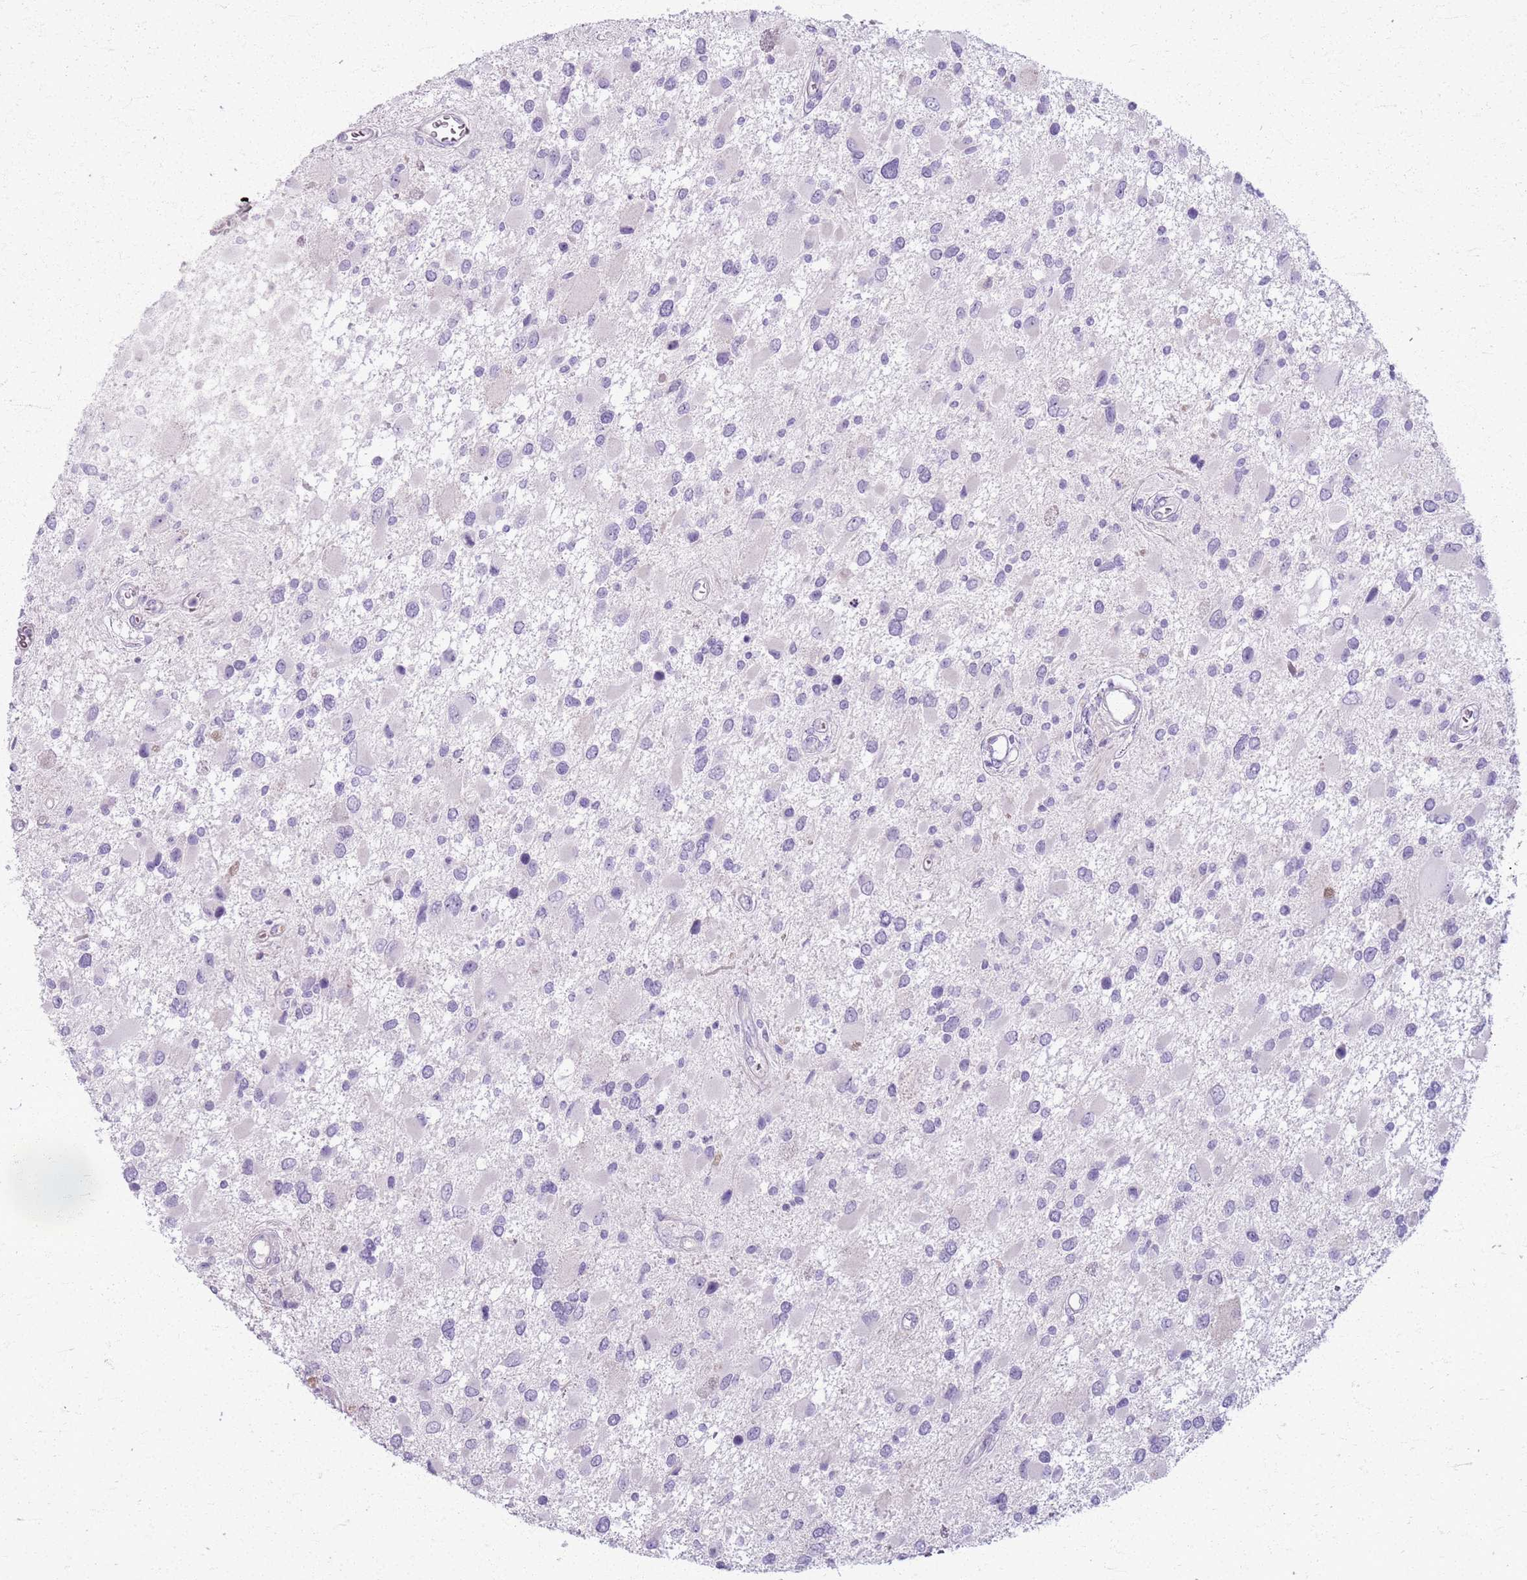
{"staining": {"intensity": "negative", "quantity": "none", "location": "none"}, "tissue": "glioma", "cell_type": "Tumor cells", "image_type": "cancer", "snomed": [{"axis": "morphology", "description": "Glioma, malignant, High grade"}, {"axis": "topography", "description": "Brain"}], "caption": "IHC image of human glioma stained for a protein (brown), which exhibits no positivity in tumor cells.", "gene": "CSRP3", "patient": {"sex": "male", "age": 53}}